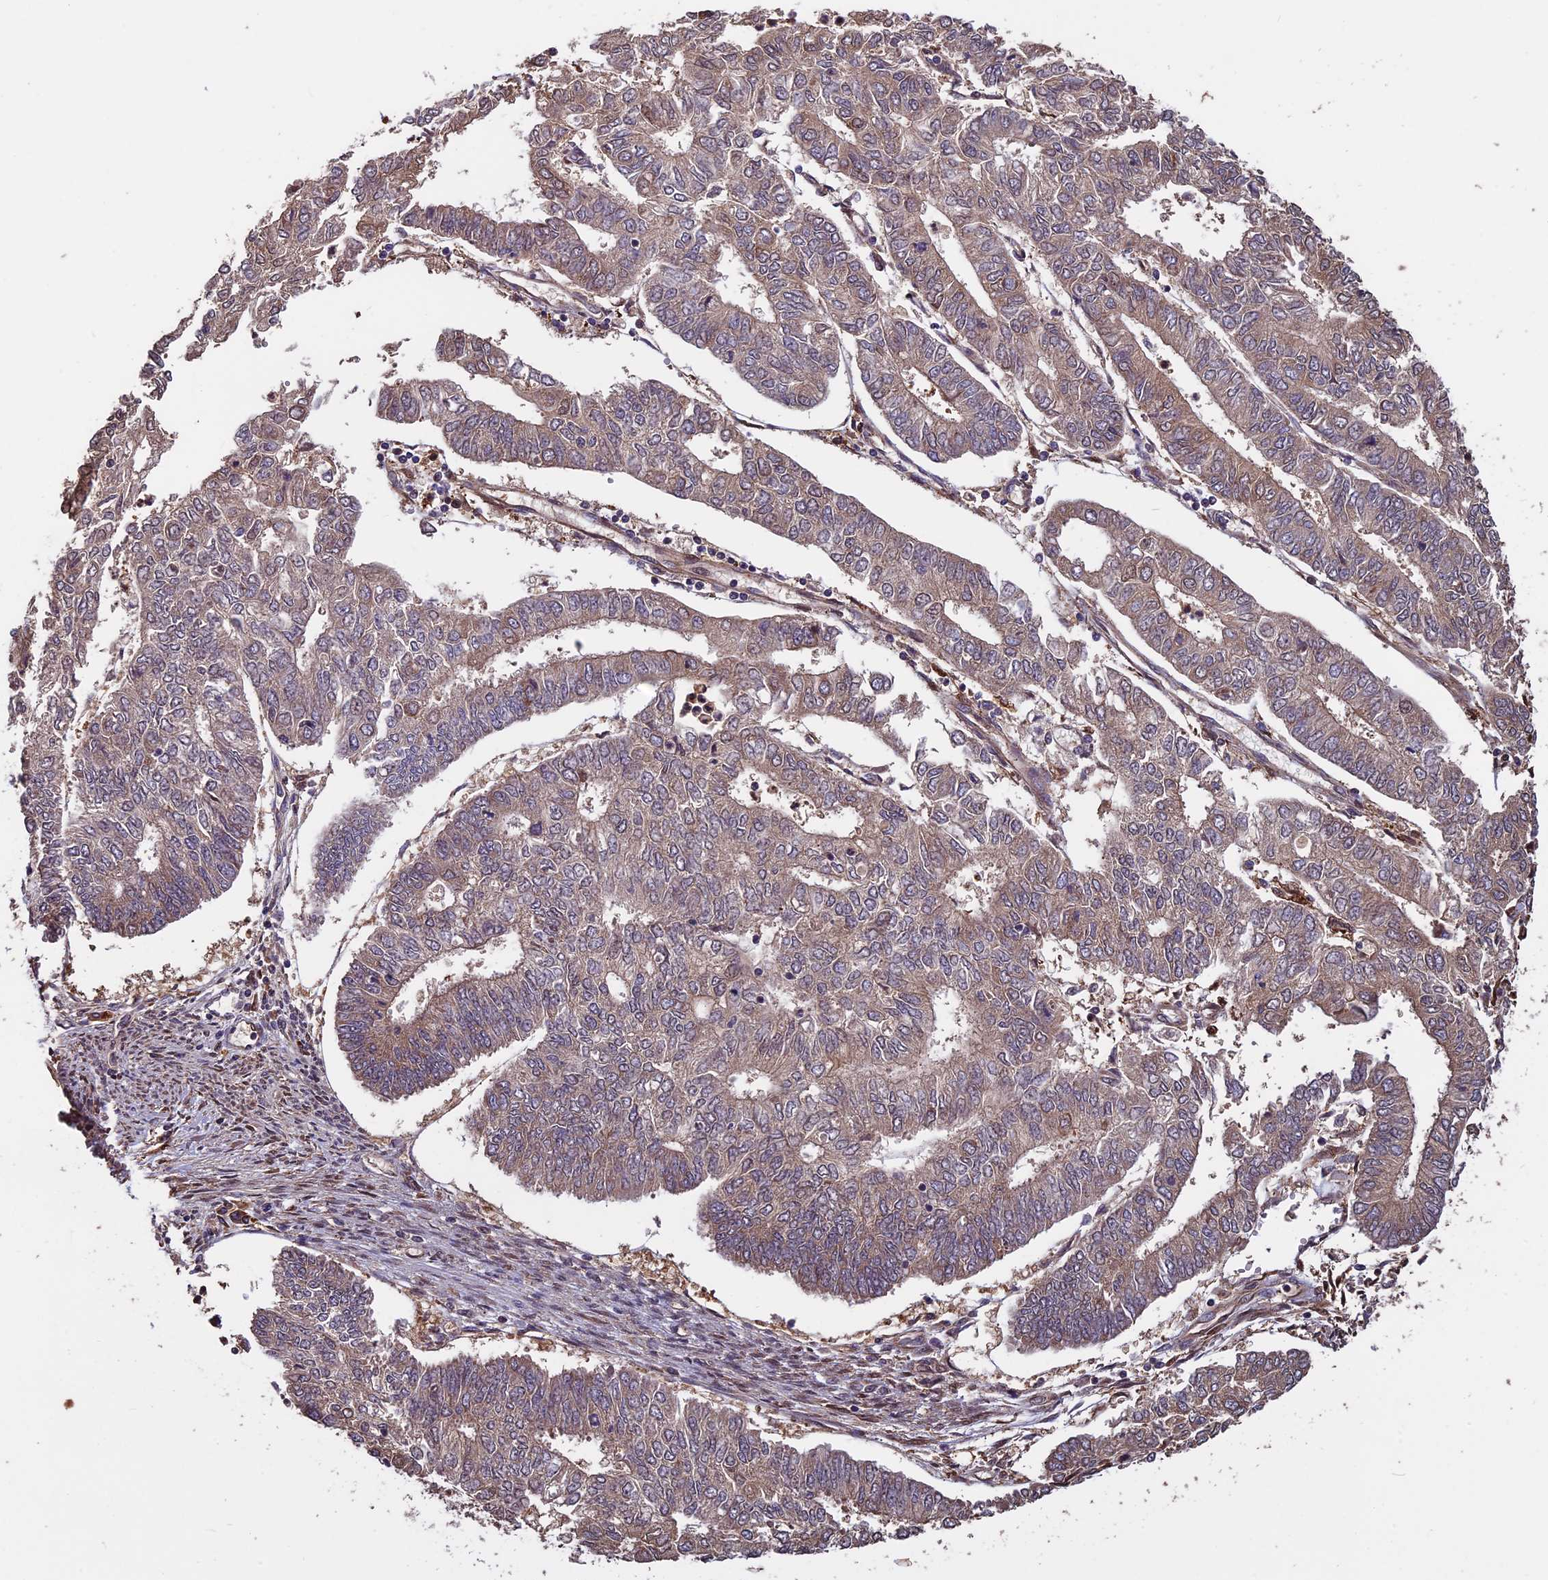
{"staining": {"intensity": "weak", "quantity": "25%-75%", "location": "cytoplasmic/membranous"}, "tissue": "endometrial cancer", "cell_type": "Tumor cells", "image_type": "cancer", "snomed": [{"axis": "morphology", "description": "Adenocarcinoma, NOS"}, {"axis": "topography", "description": "Endometrium"}], "caption": "An image of human endometrial adenocarcinoma stained for a protein reveals weak cytoplasmic/membranous brown staining in tumor cells. The staining was performed using DAB (3,3'-diaminobenzidine), with brown indicating positive protein expression. Nuclei are stained blue with hematoxylin.", "gene": "VWA3A", "patient": {"sex": "female", "age": 68}}